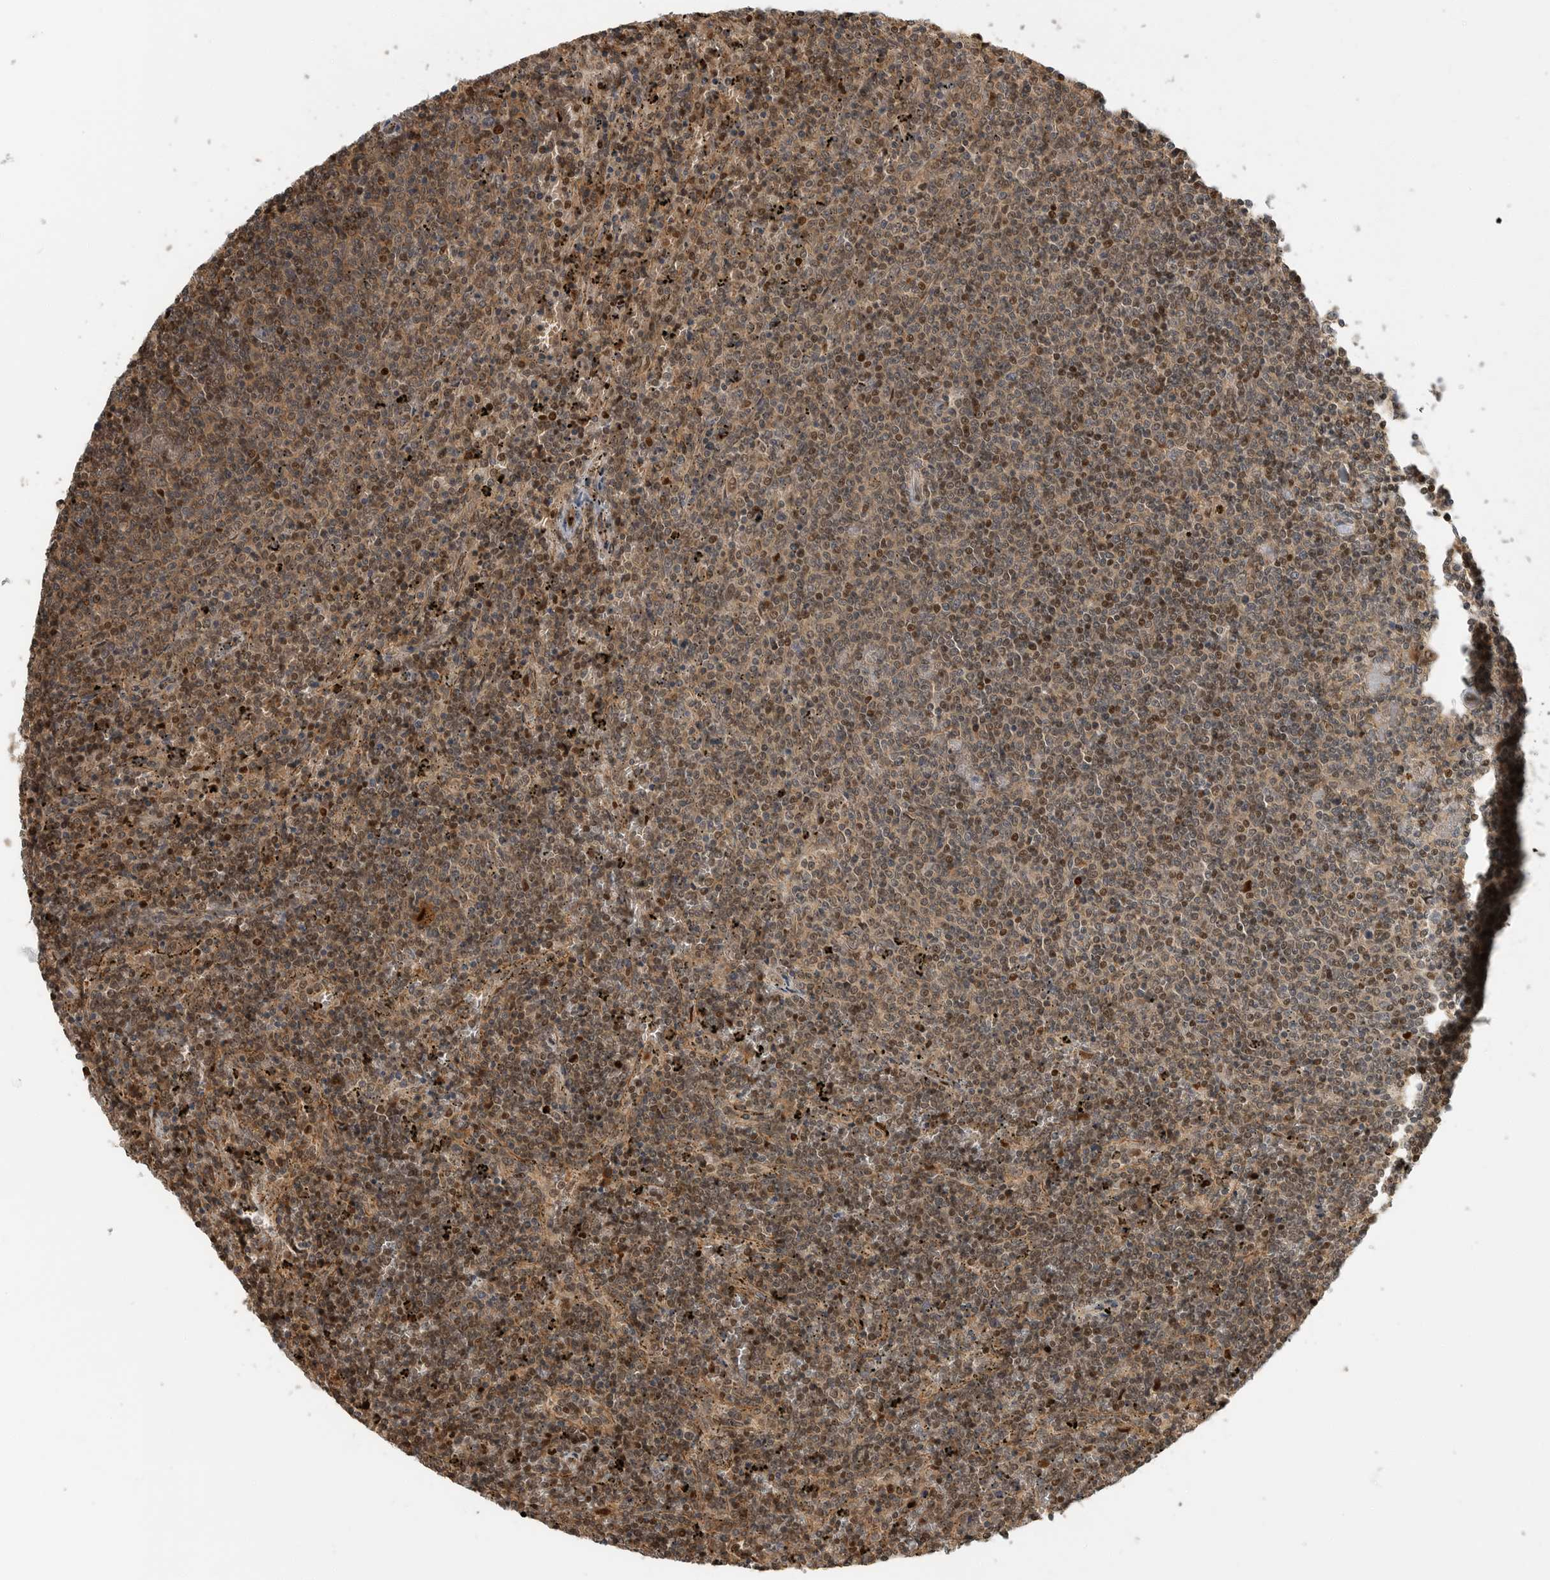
{"staining": {"intensity": "moderate", "quantity": ">75%", "location": "cytoplasmic/membranous,nuclear"}, "tissue": "lymphoma", "cell_type": "Tumor cells", "image_type": "cancer", "snomed": [{"axis": "morphology", "description": "Malignant lymphoma, non-Hodgkin's type, Low grade"}, {"axis": "topography", "description": "Spleen"}], "caption": "Moderate cytoplasmic/membranous and nuclear expression for a protein is identified in about >75% of tumor cells of low-grade malignant lymphoma, non-Hodgkin's type using immunohistochemistry.", "gene": "STRAP", "patient": {"sex": "female", "age": 50}}